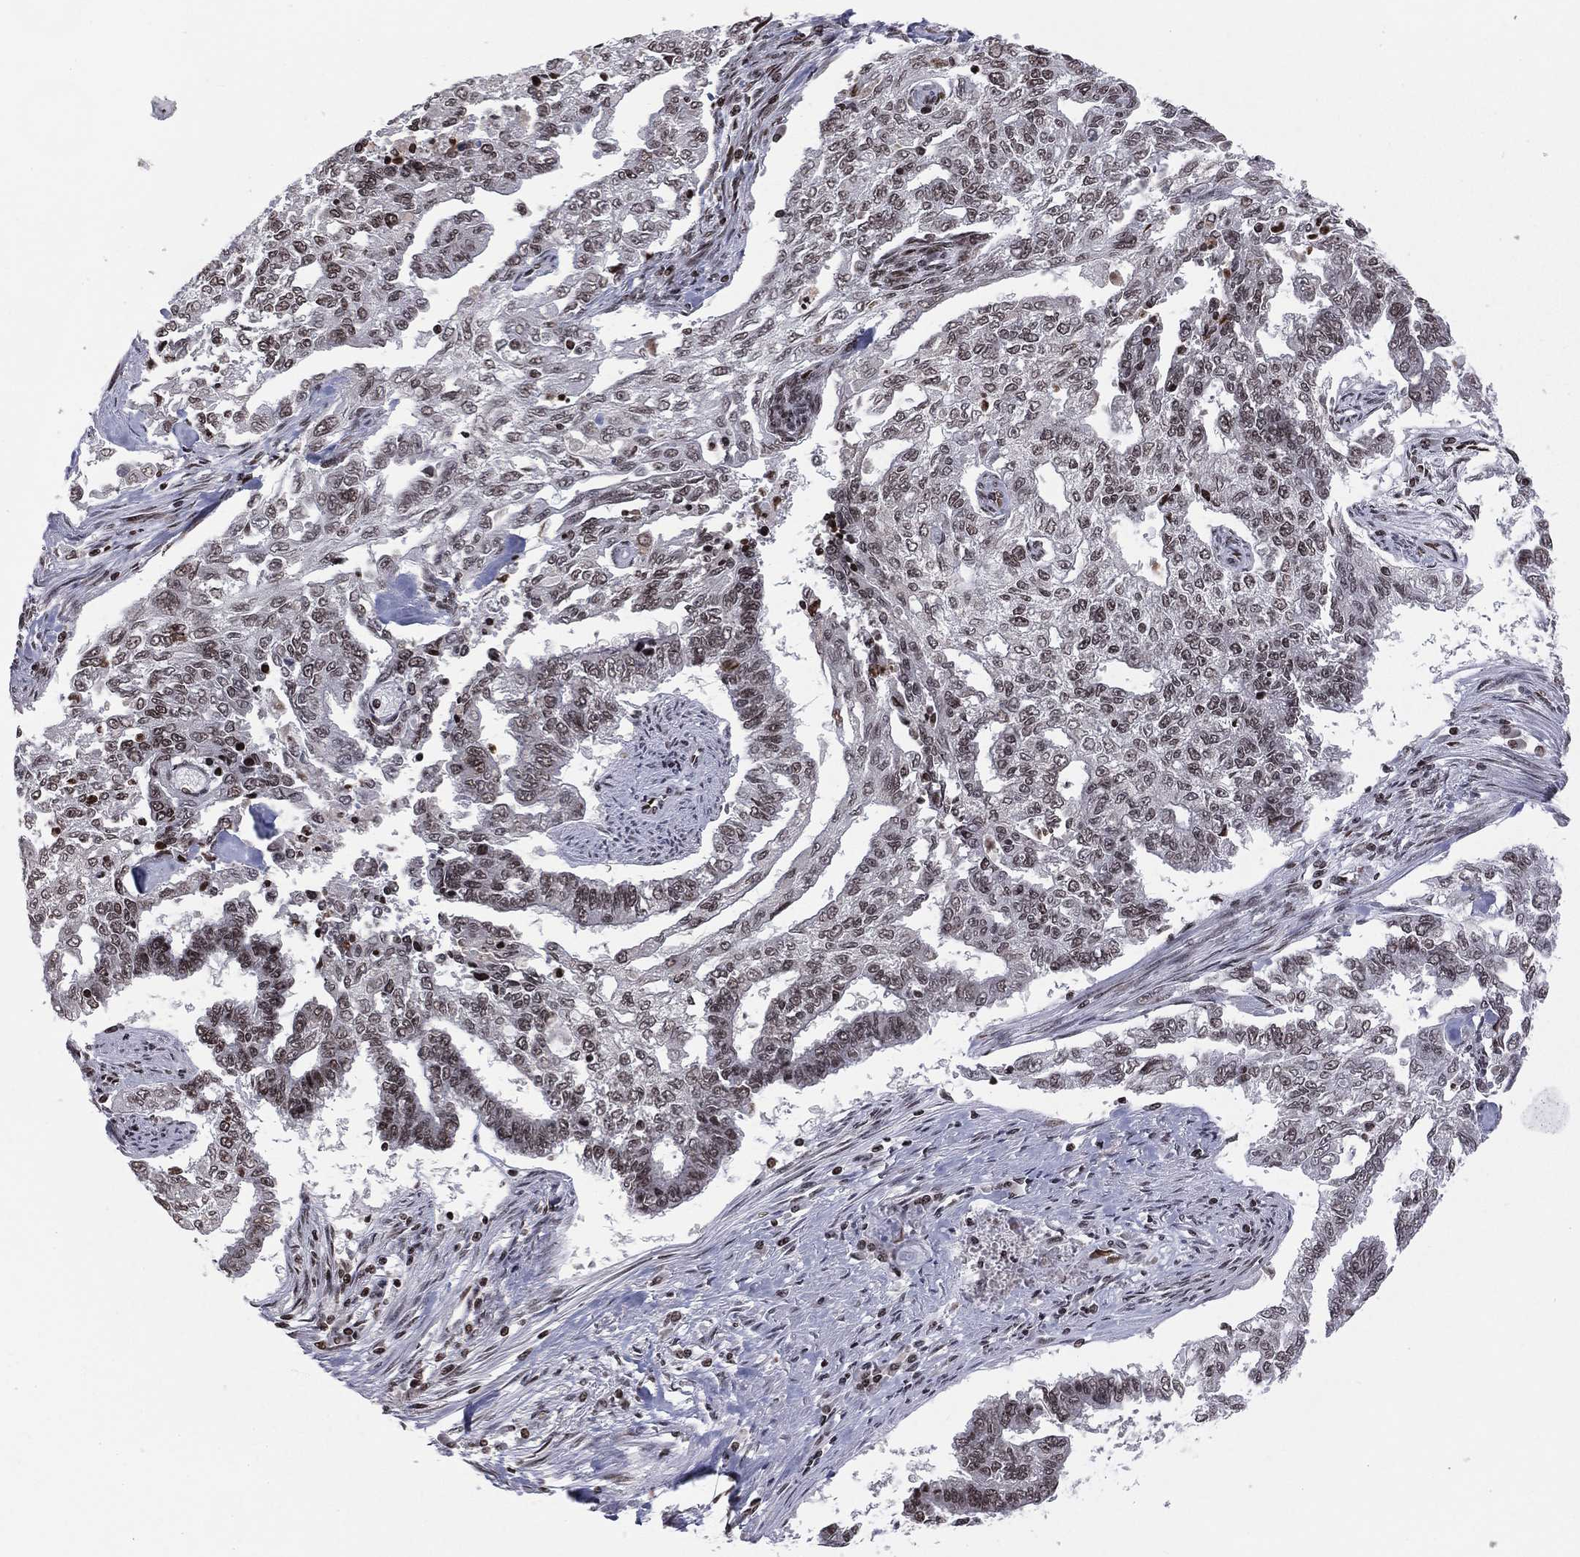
{"staining": {"intensity": "moderate", "quantity": ">75%", "location": "nuclear"}, "tissue": "endometrial cancer", "cell_type": "Tumor cells", "image_type": "cancer", "snomed": [{"axis": "morphology", "description": "Adenocarcinoma, NOS"}, {"axis": "topography", "description": "Uterus"}], "caption": "Protein analysis of endometrial cancer tissue exhibits moderate nuclear expression in approximately >75% of tumor cells.", "gene": "RFX7", "patient": {"sex": "female", "age": 59}}